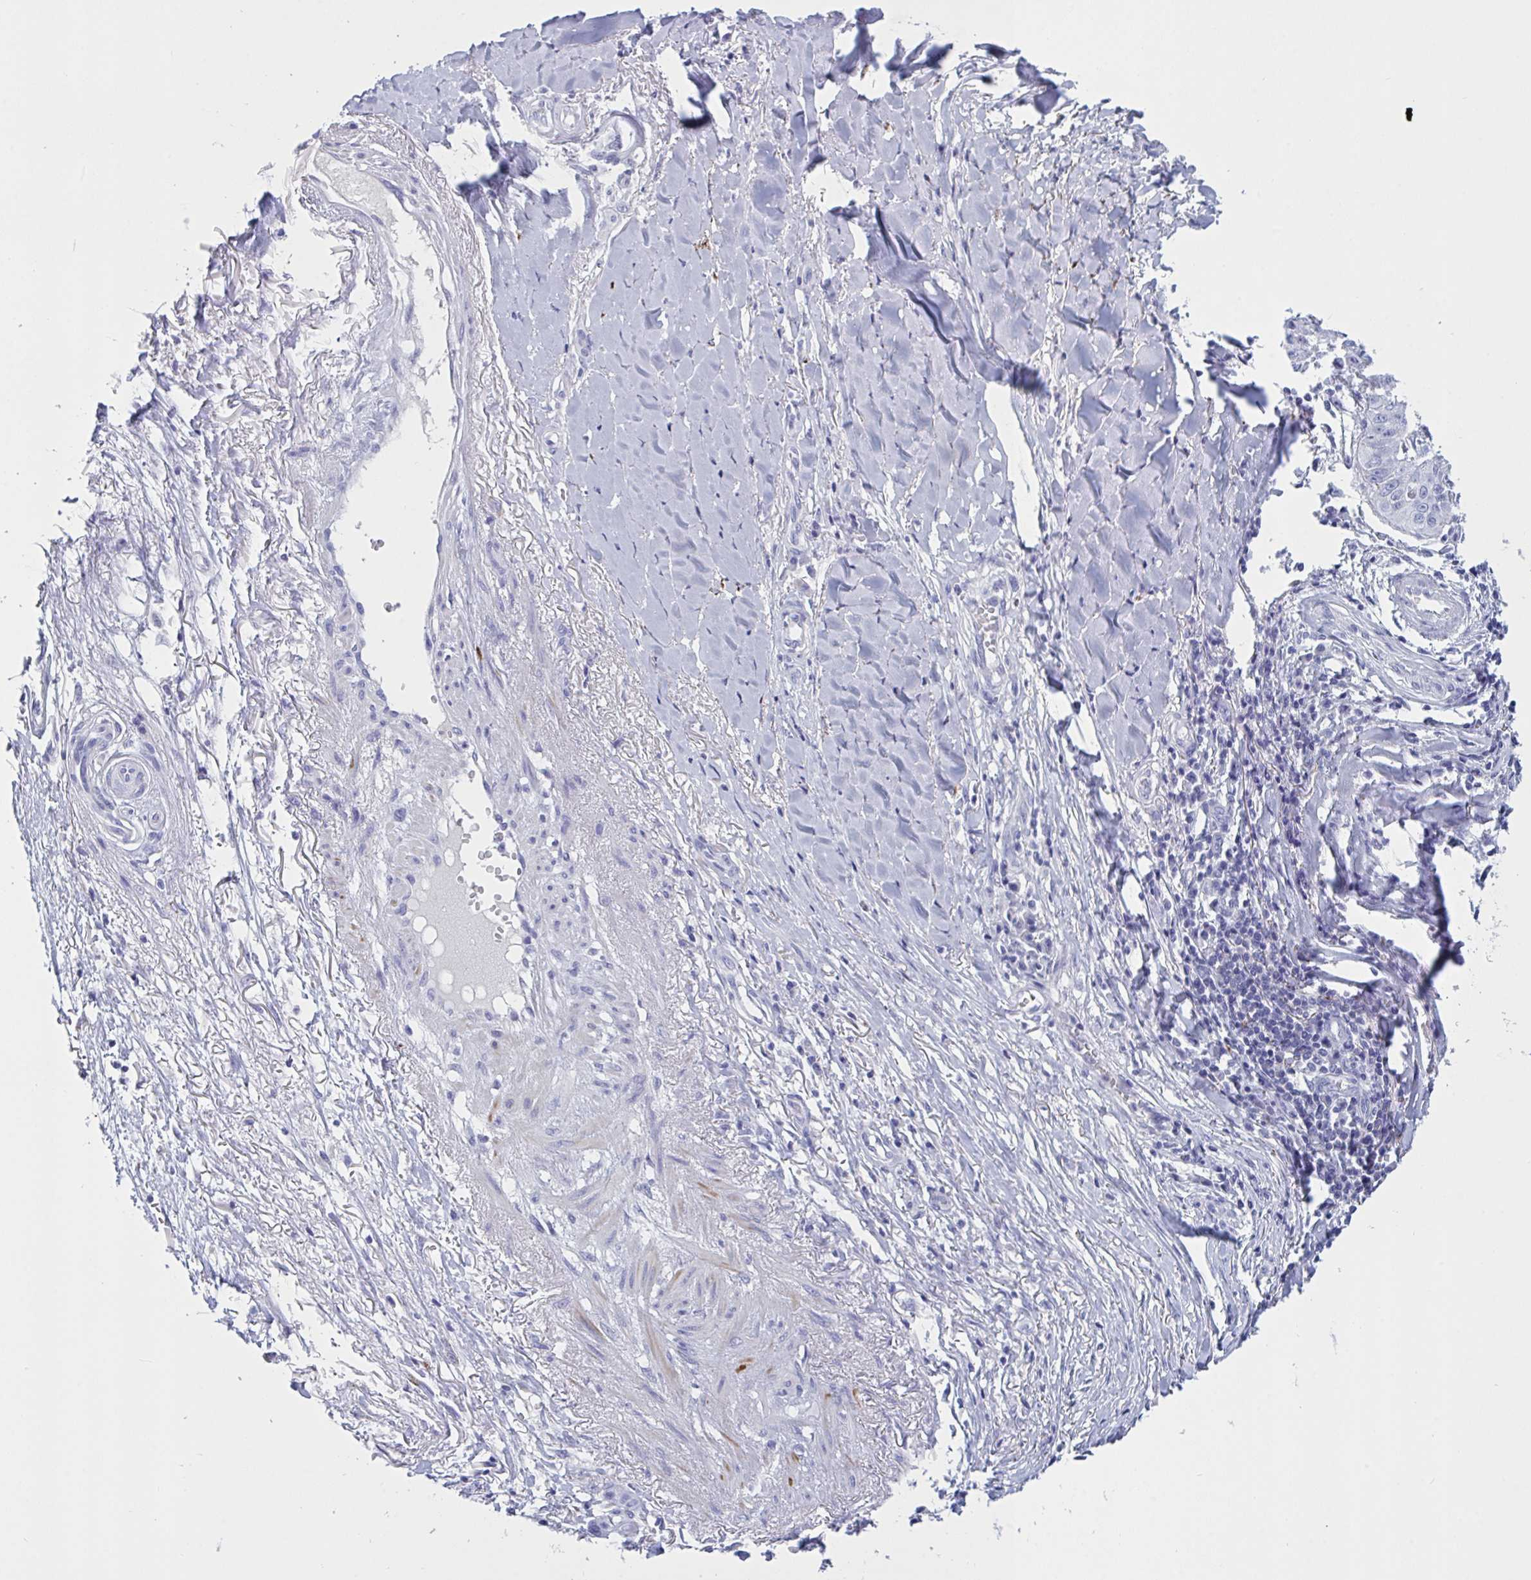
{"staining": {"intensity": "negative", "quantity": "none", "location": "none"}, "tissue": "skin cancer", "cell_type": "Tumor cells", "image_type": "cancer", "snomed": [{"axis": "morphology", "description": "Squamous cell carcinoma, NOS"}, {"axis": "topography", "description": "Skin"}], "caption": "Protein analysis of skin squamous cell carcinoma displays no significant positivity in tumor cells.", "gene": "OXLD1", "patient": {"sex": "male", "age": 70}}